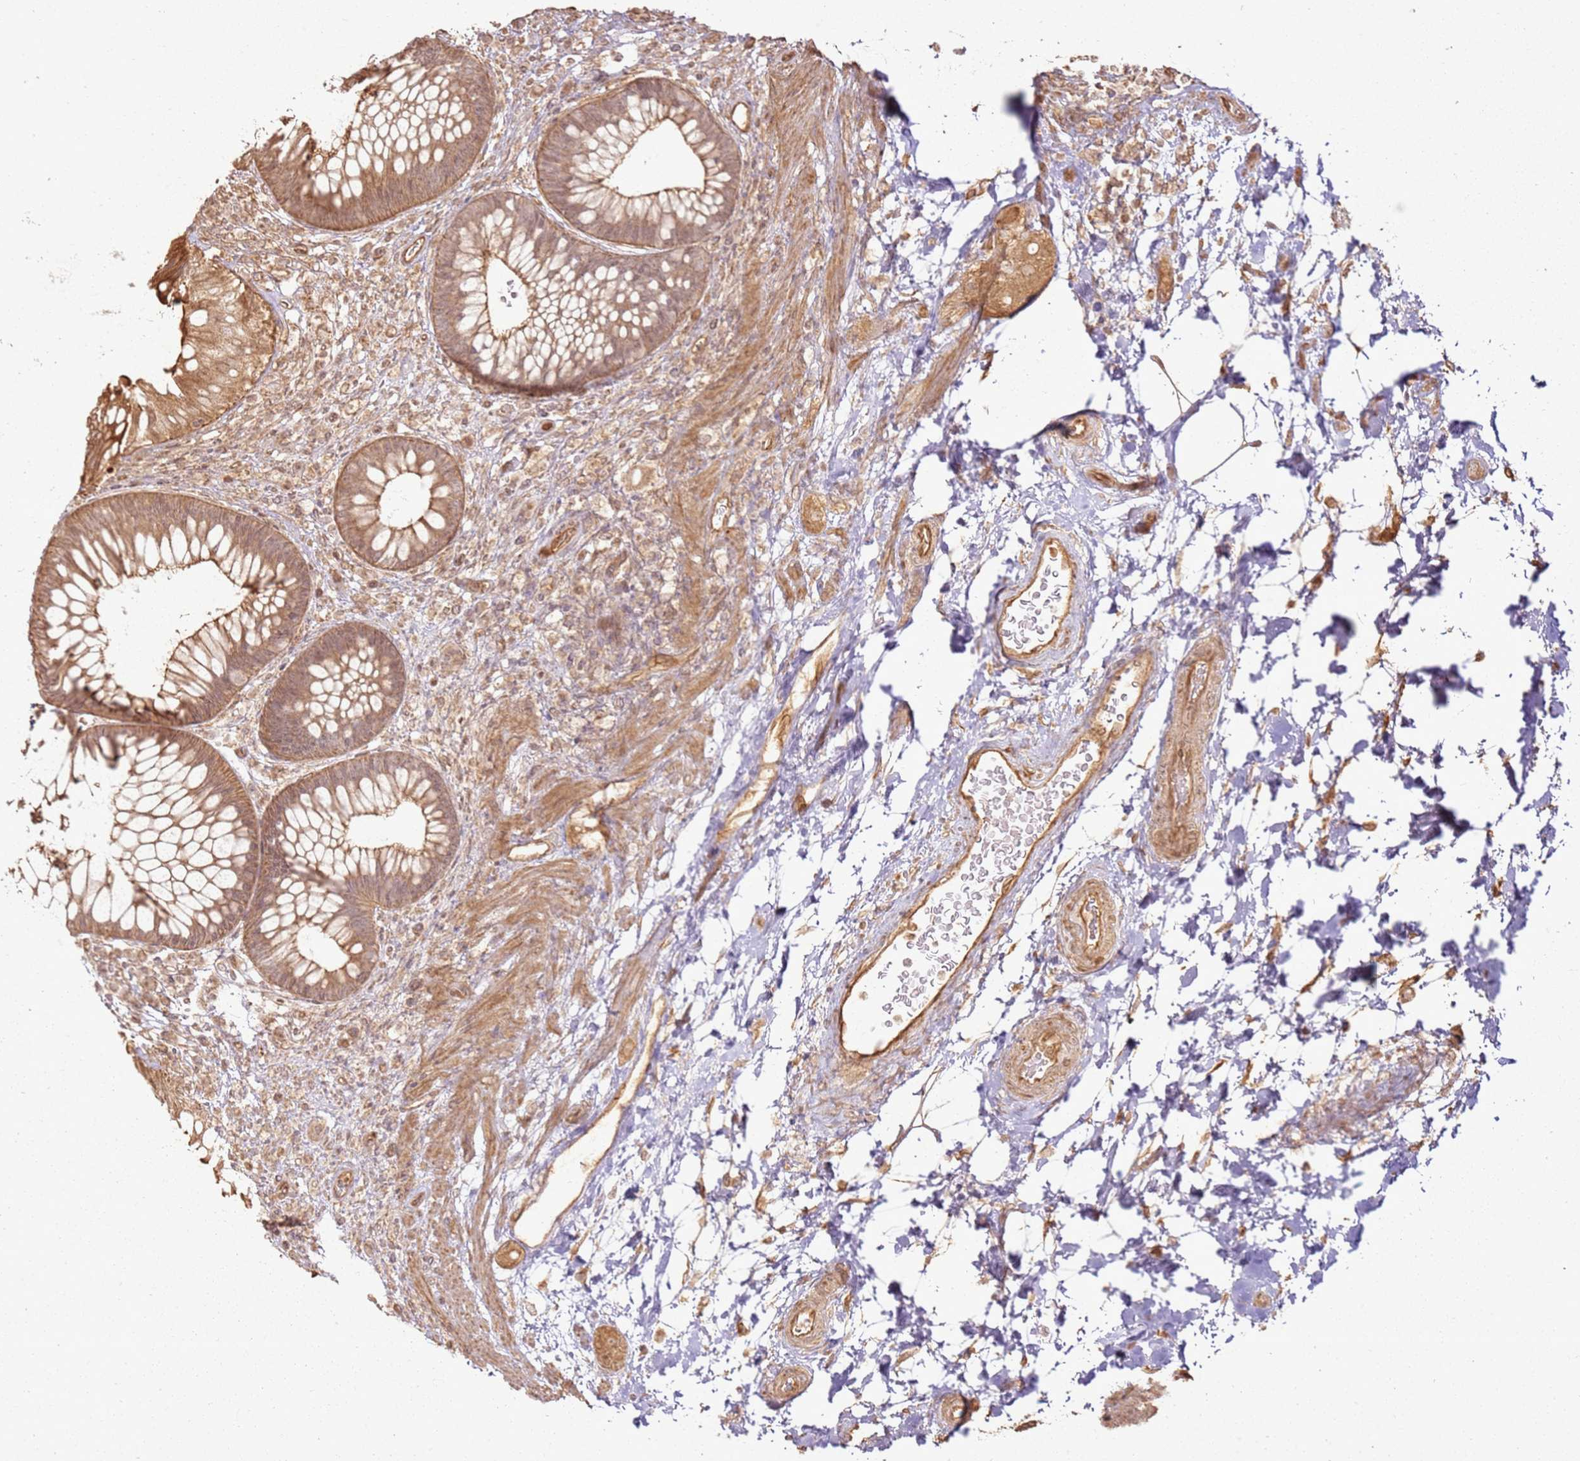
{"staining": {"intensity": "moderate", "quantity": ">75%", "location": "cytoplasmic/membranous"}, "tissue": "rectum", "cell_type": "Glandular cells", "image_type": "normal", "snomed": [{"axis": "morphology", "description": "Normal tissue, NOS"}, {"axis": "topography", "description": "Rectum"}], "caption": "About >75% of glandular cells in benign rectum exhibit moderate cytoplasmic/membranous protein staining as visualized by brown immunohistochemical staining.", "gene": "ZNF776", "patient": {"sex": "male", "age": 51}}